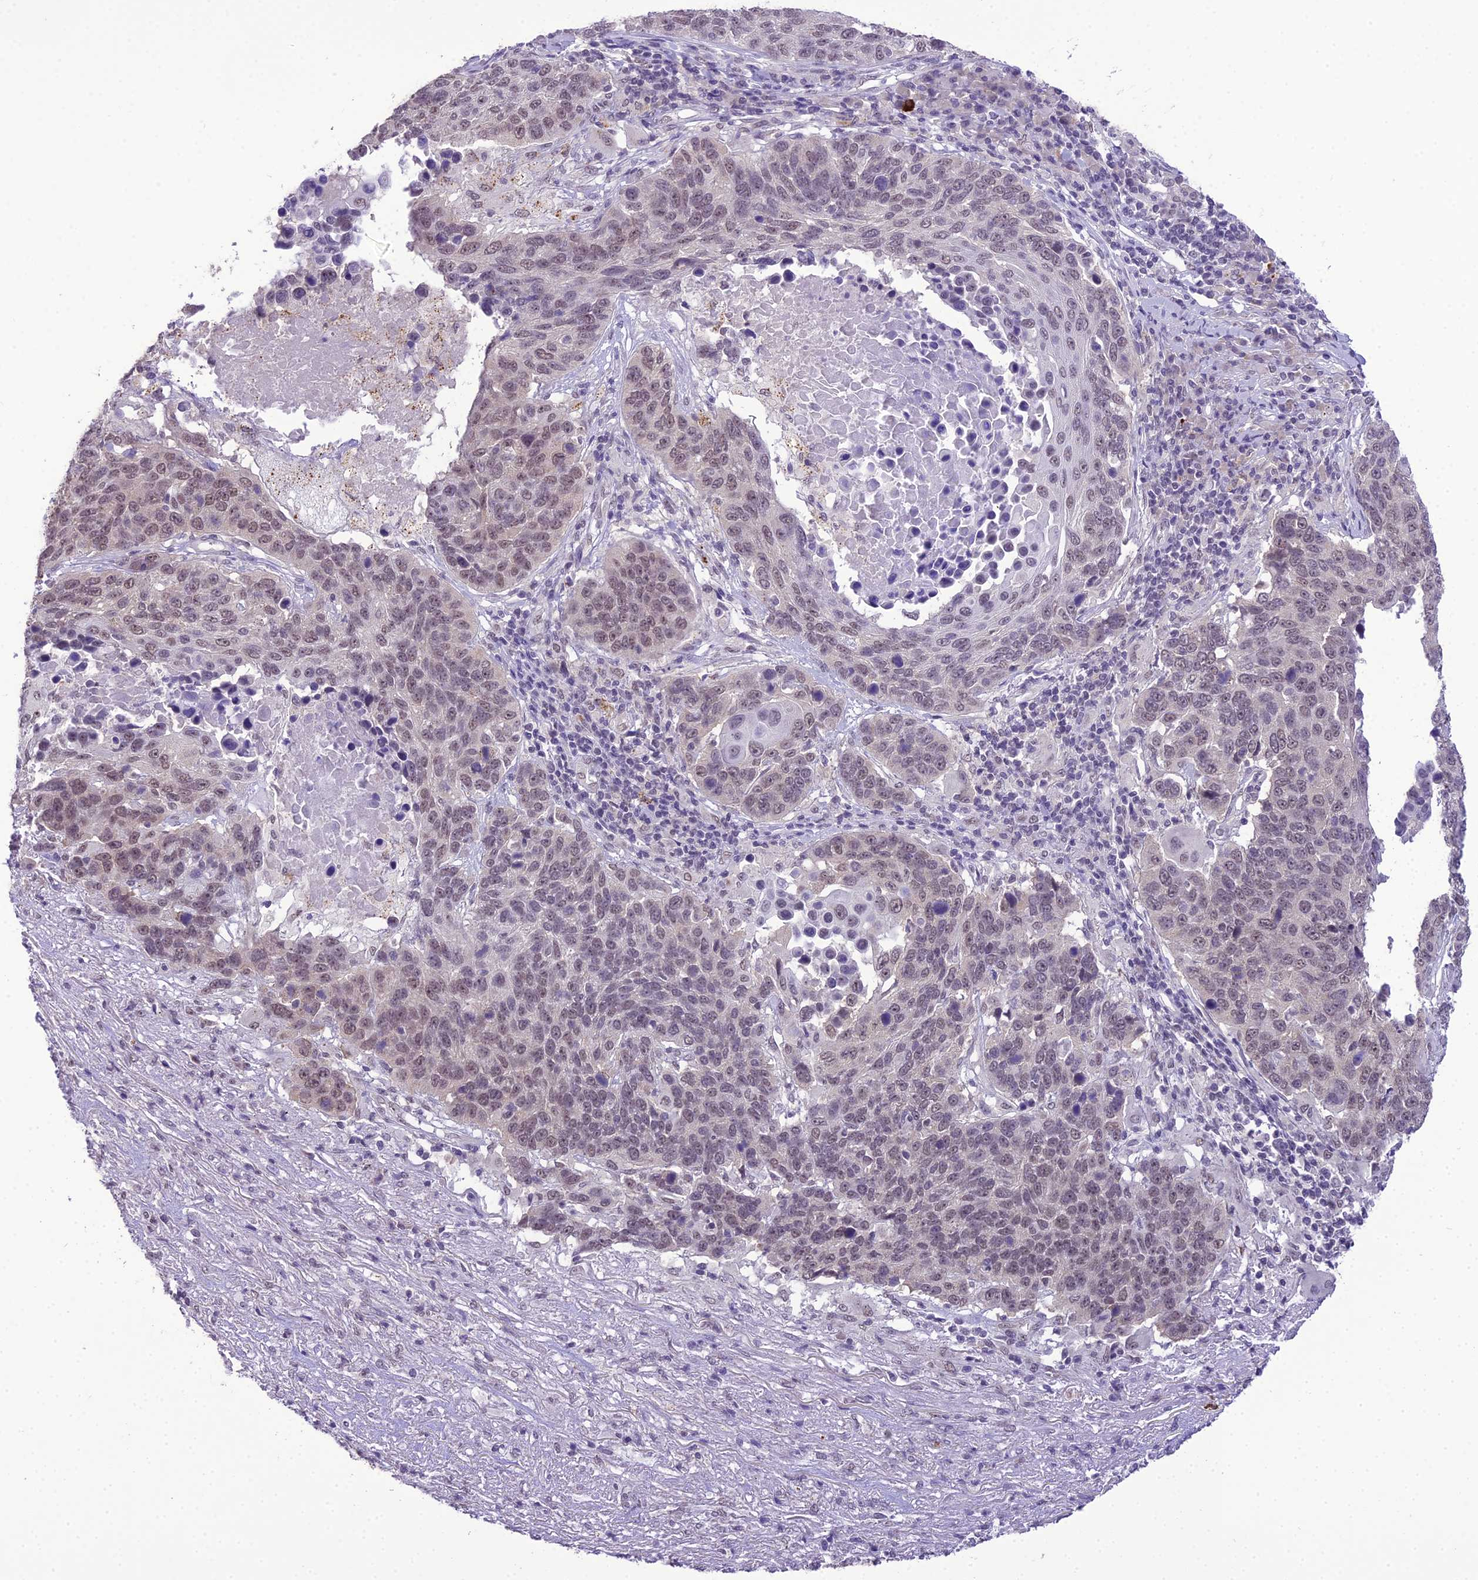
{"staining": {"intensity": "weak", "quantity": ">75%", "location": "nuclear"}, "tissue": "lung cancer", "cell_type": "Tumor cells", "image_type": "cancer", "snomed": [{"axis": "morphology", "description": "Normal tissue, NOS"}, {"axis": "morphology", "description": "Squamous cell carcinoma, NOS"}, {"axis": "topography", "description": "Lymph node"}, {"axis": "topography", "description": "Lung"}], "caption": "Protein expression analysis of lung cancer (squamous cell carcinoma) displays weak nuclear expression in about >75% of tumor cells.", "gene": "SH3RF3", "patient": {"sex": "male", "age": 66}}